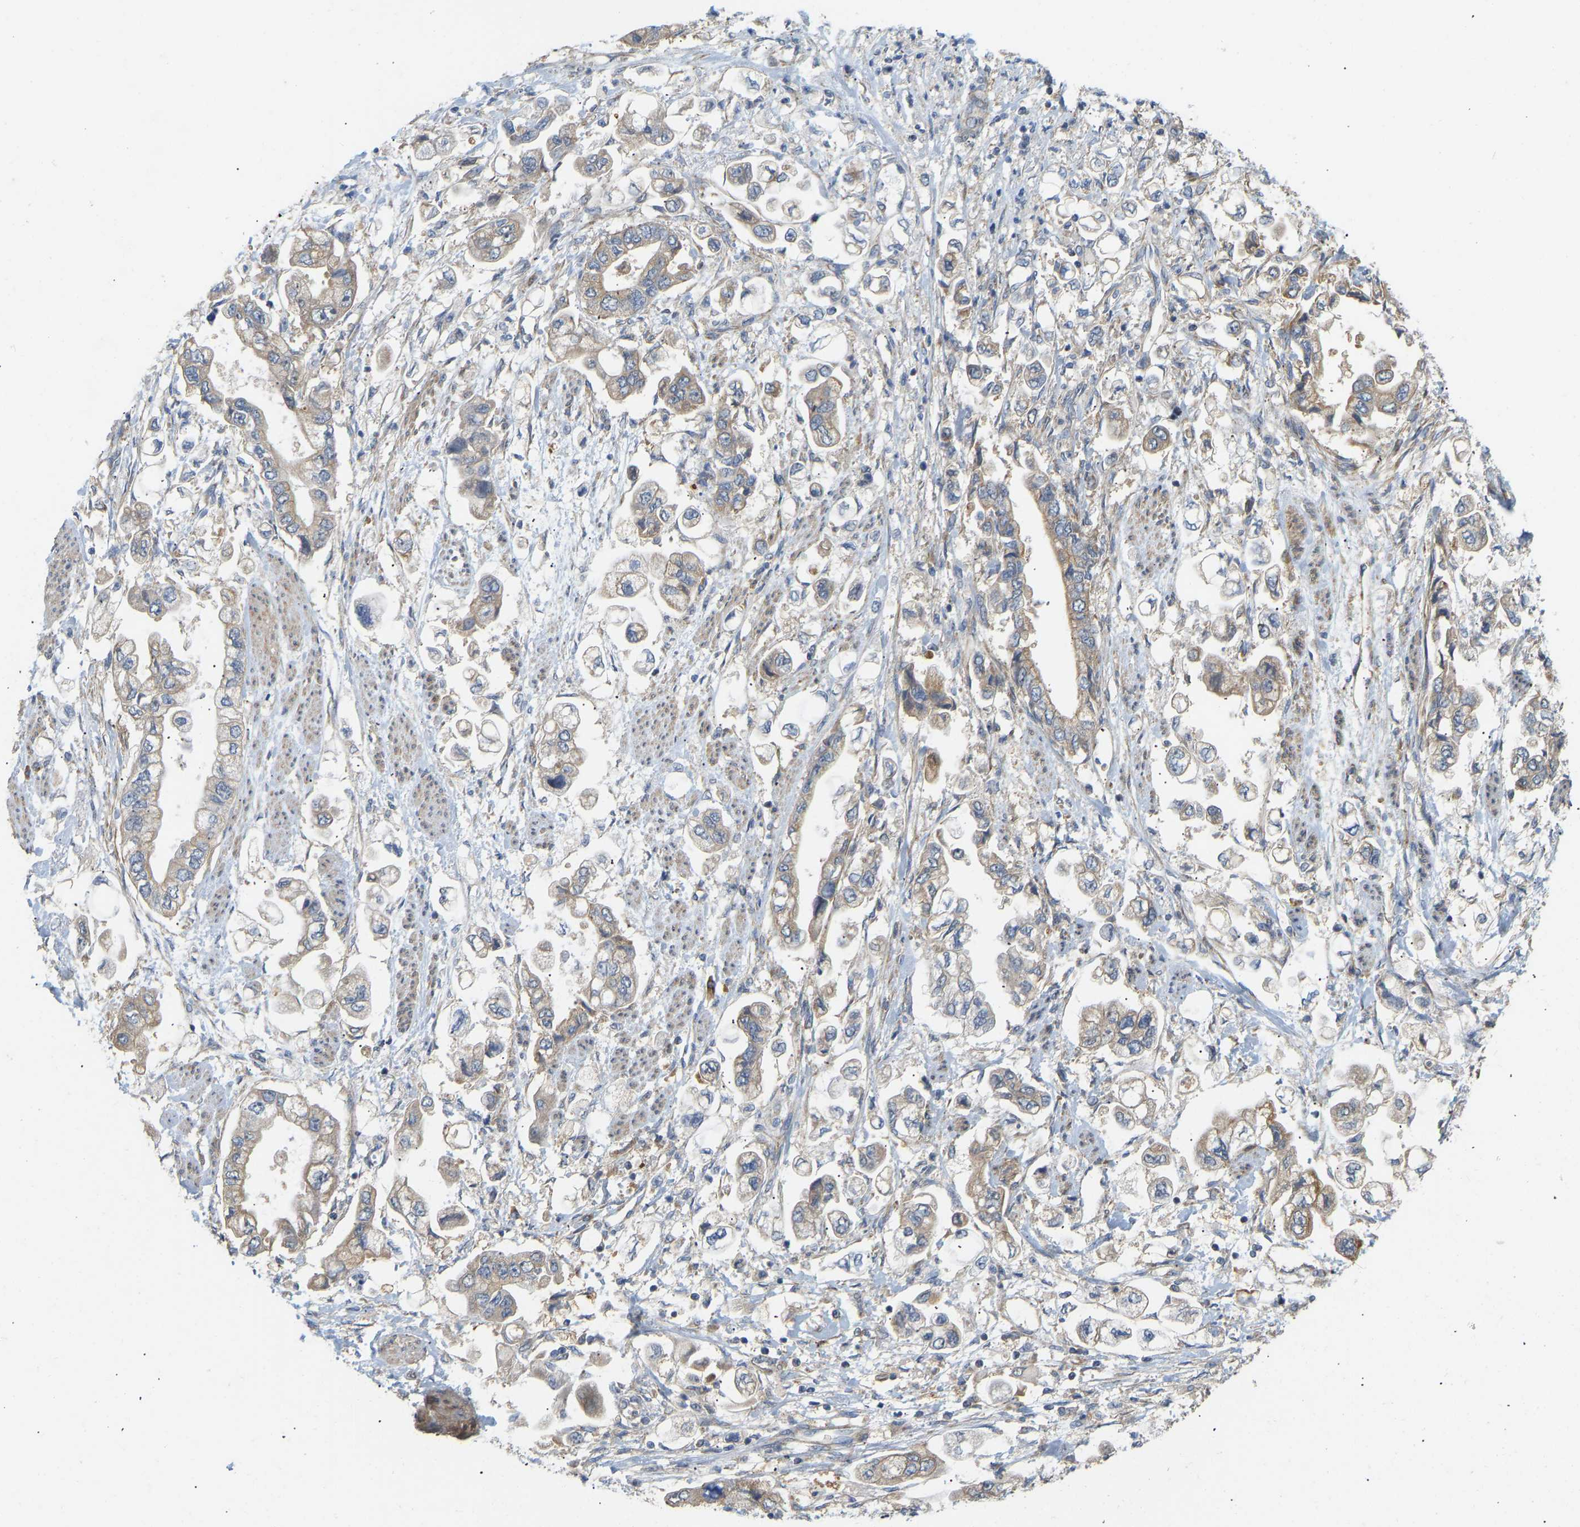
{"staining": {"intensity": "weak", "quantity": "25%-75%", "location": "cytoplasmic/membranous"}, "tissue": "stomach cancer", "cell_type": "Tumor cells", "image_type": "cancer", "snomed": [{"axis": "morphology", "description": "Normal tissue, NOS"}, {"axis": "morphology", "description": "Adenocarcinoma, NOS"}, {"axis": "topography", "description": "Stomach"}], "caption": "A micrograph of human adenocarcinoma (stomach) stained for a protein exhibits weak cytoplasmic/membranous brown staining in tumor cells. Nuclei are stained in blue.", "gene": "HACD2", "patient": {"sex": "male", "age": 62}}